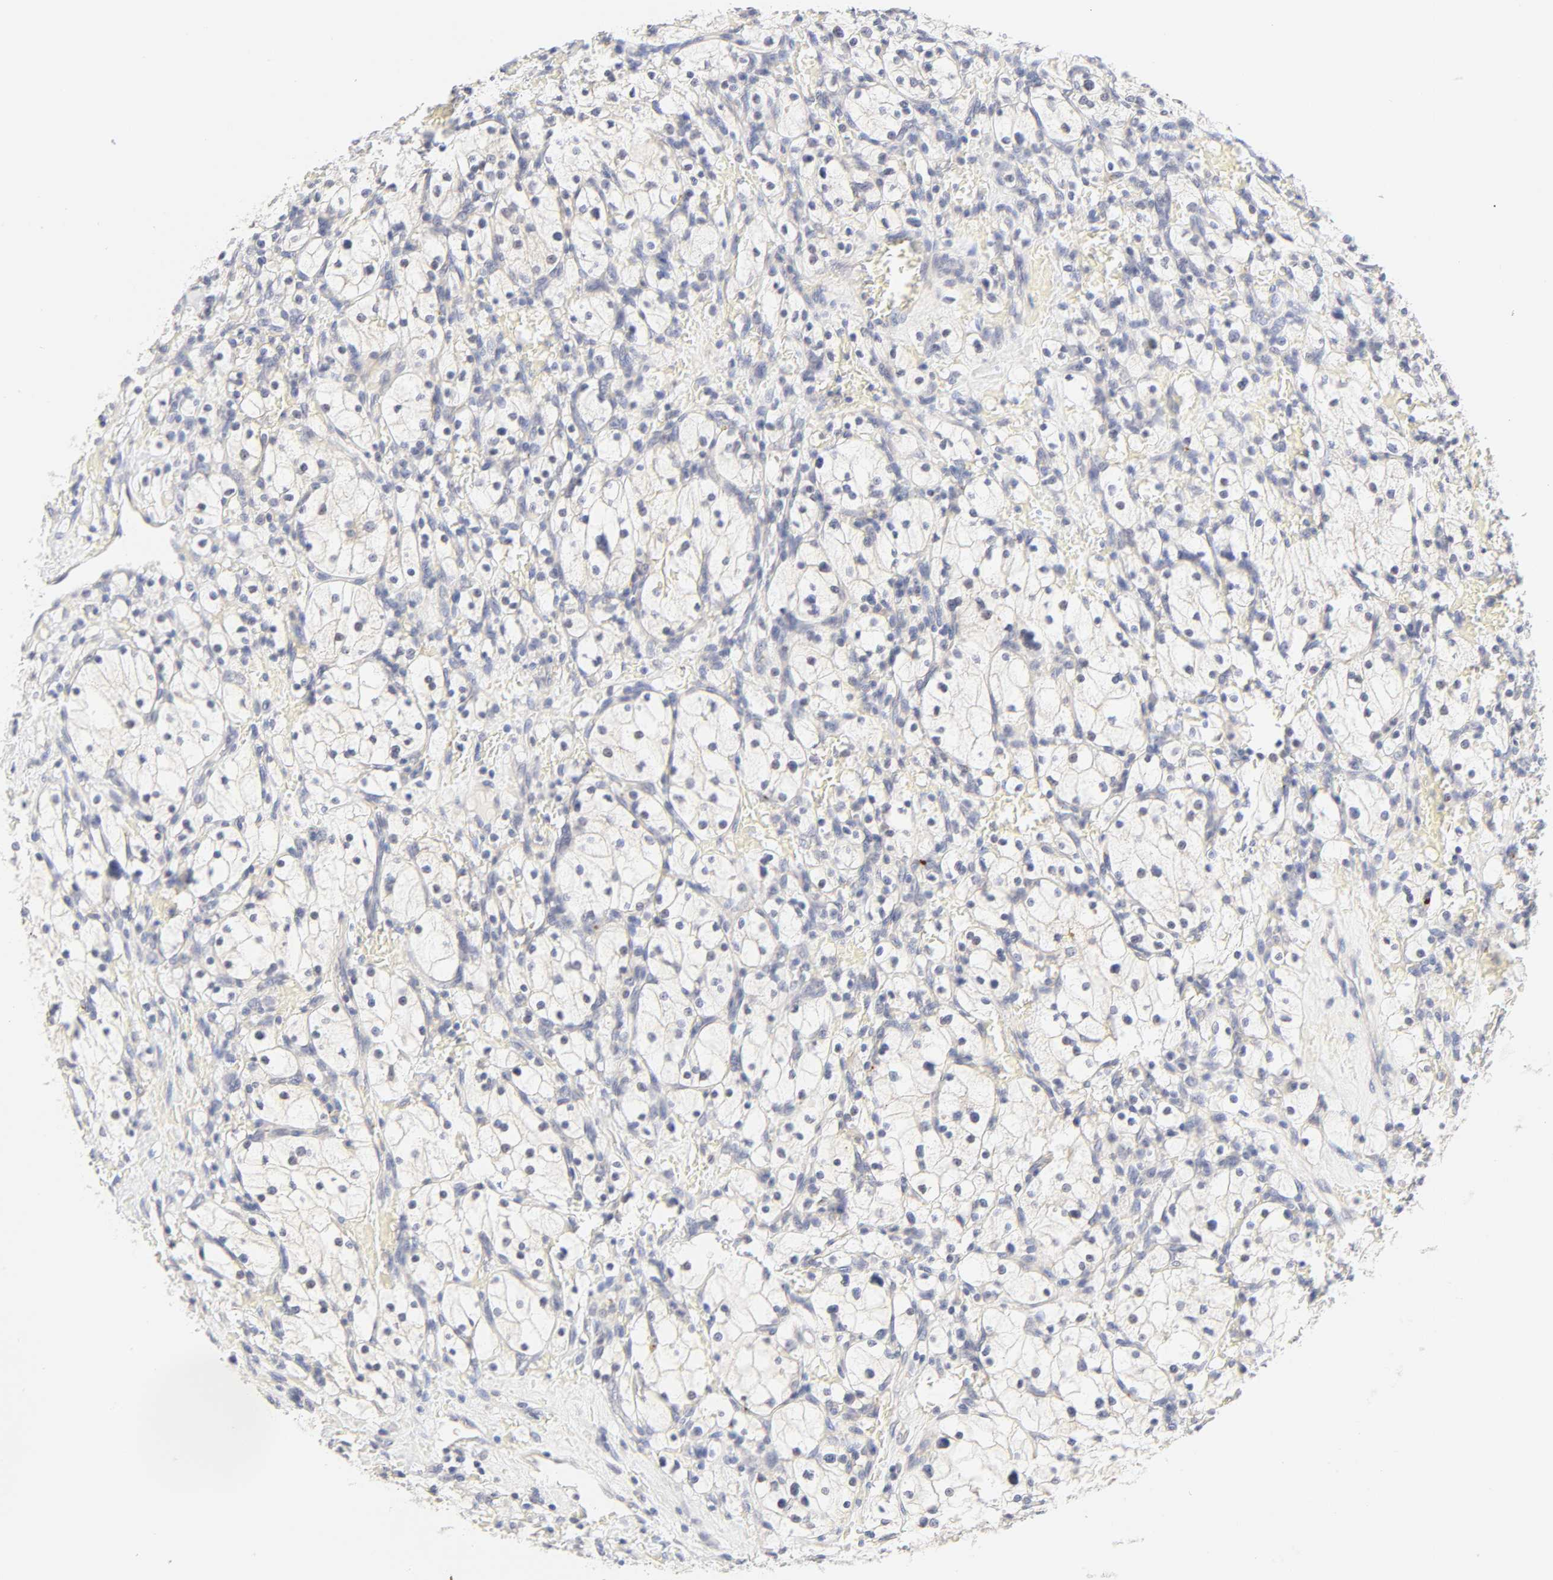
{"staining": {"intensity": "negative", "quantity": "none", "location": "none"}, "tissue": "renal cancer", "cell_type": "Tumor cells", "image_type": "cancer", "snomed": [{"axis": "morphology", "description": "Adenocarcinoma, NOS"}, {"axis": "topography", "description": "Kidney"}], "caption": "A high-resolution histopathology image shows IHC staining of renal cancer, which displays no significant expression in tumor cells.", "gene": "CYP4B1", "patient": {"sex": "female", "age": 83}}